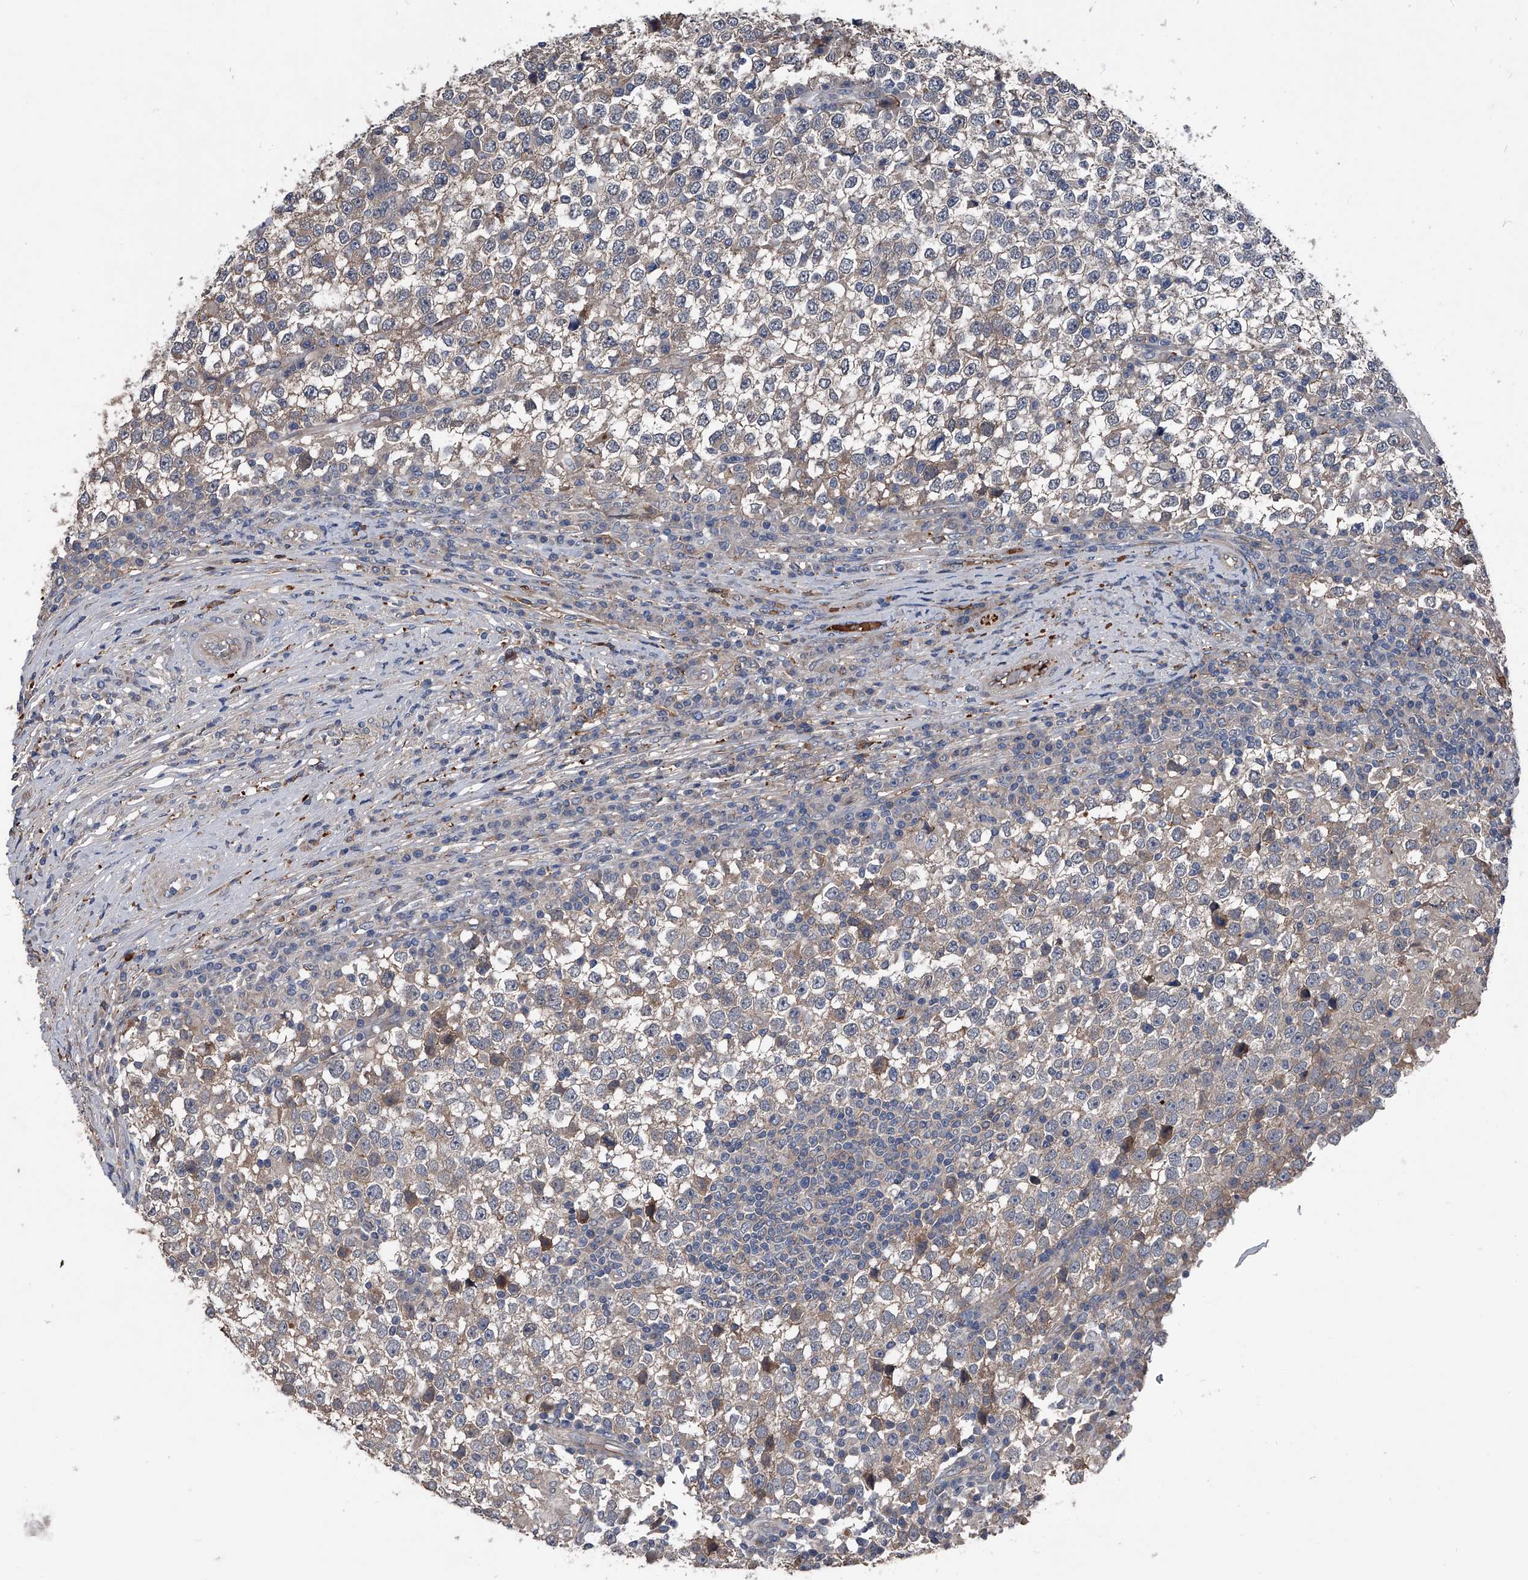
{"staining": {"intensity": "weak", "quantity": "<25%", "location": "cytoplasmic/membranous"}, "tissue": "testis cancer", "cell_type": "Tumor cells", "image_type": "cancer", "snomed": [{"axis": "morphology", "description": "Seminoma, NOS"}, {"axis": "topography", "description": "Testis"}], "caption": "This is an immunohistochemistry (IHC) photomicrograph of human seminoma (testis). There is no positivity in tumor cells.", "gene": "KIF13A", "patient": {"sex": "male", "age": 65}}